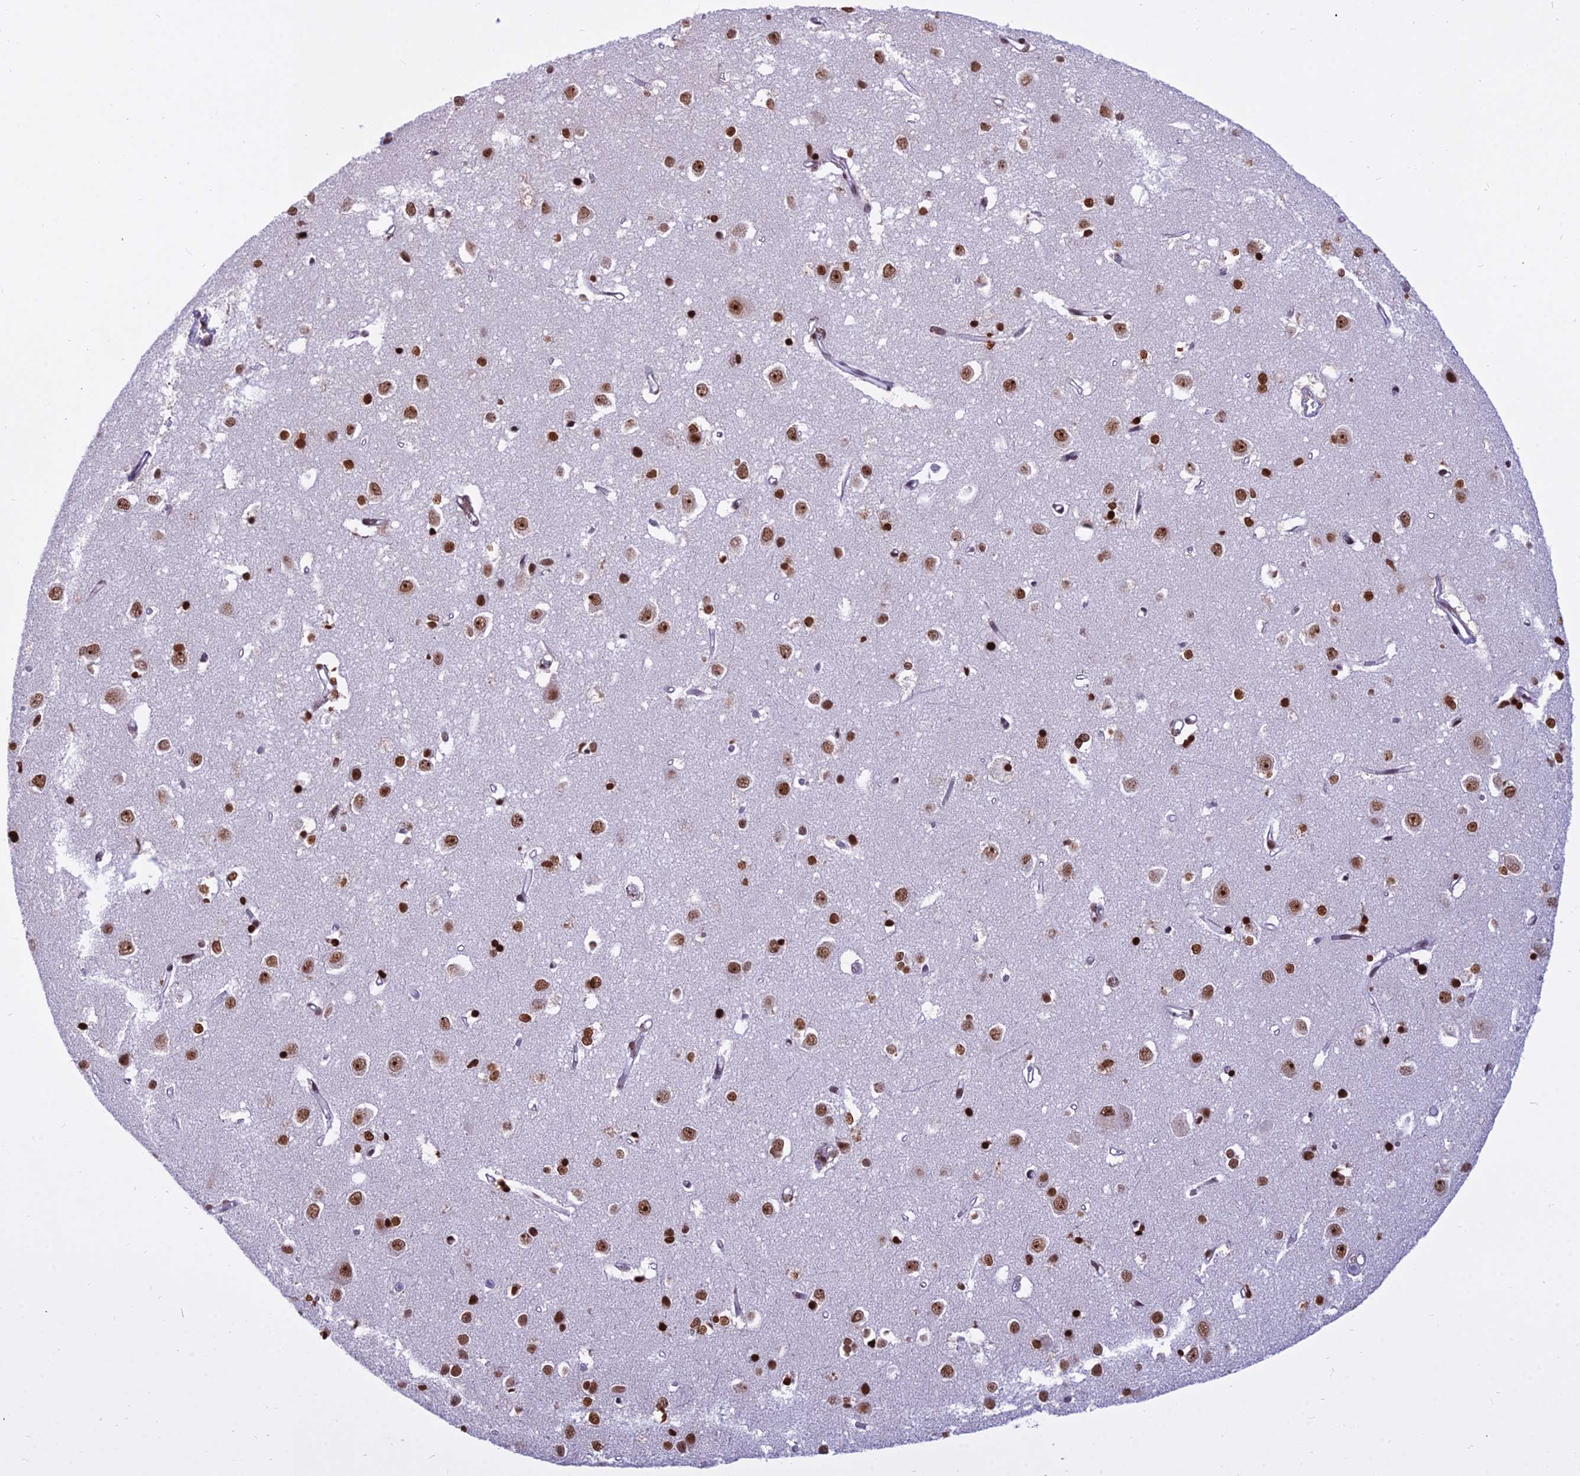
{"staining": {"intensity": "moderate", "quantity": "25%-75%", "location": "nuclear"}, "tissue": "cerebral cortex", "cell_type": "Endothelial cells", "image_type": "normal", "snomed": [{"axis": "morphology", "description": "Normal tissue, NOS"}, {"axis": "topography", "description": "Cerebral cortex"}], "caption": "An immunohistochemistry (IHC) photomicrograph of unremarkable tissue is shown. Protein staining in brown highlights moderate nuclear positivity in cerebral cortex within endothelial cells.", "gene": "PARP1", "patient": {"sex": "female", "age": 64}}